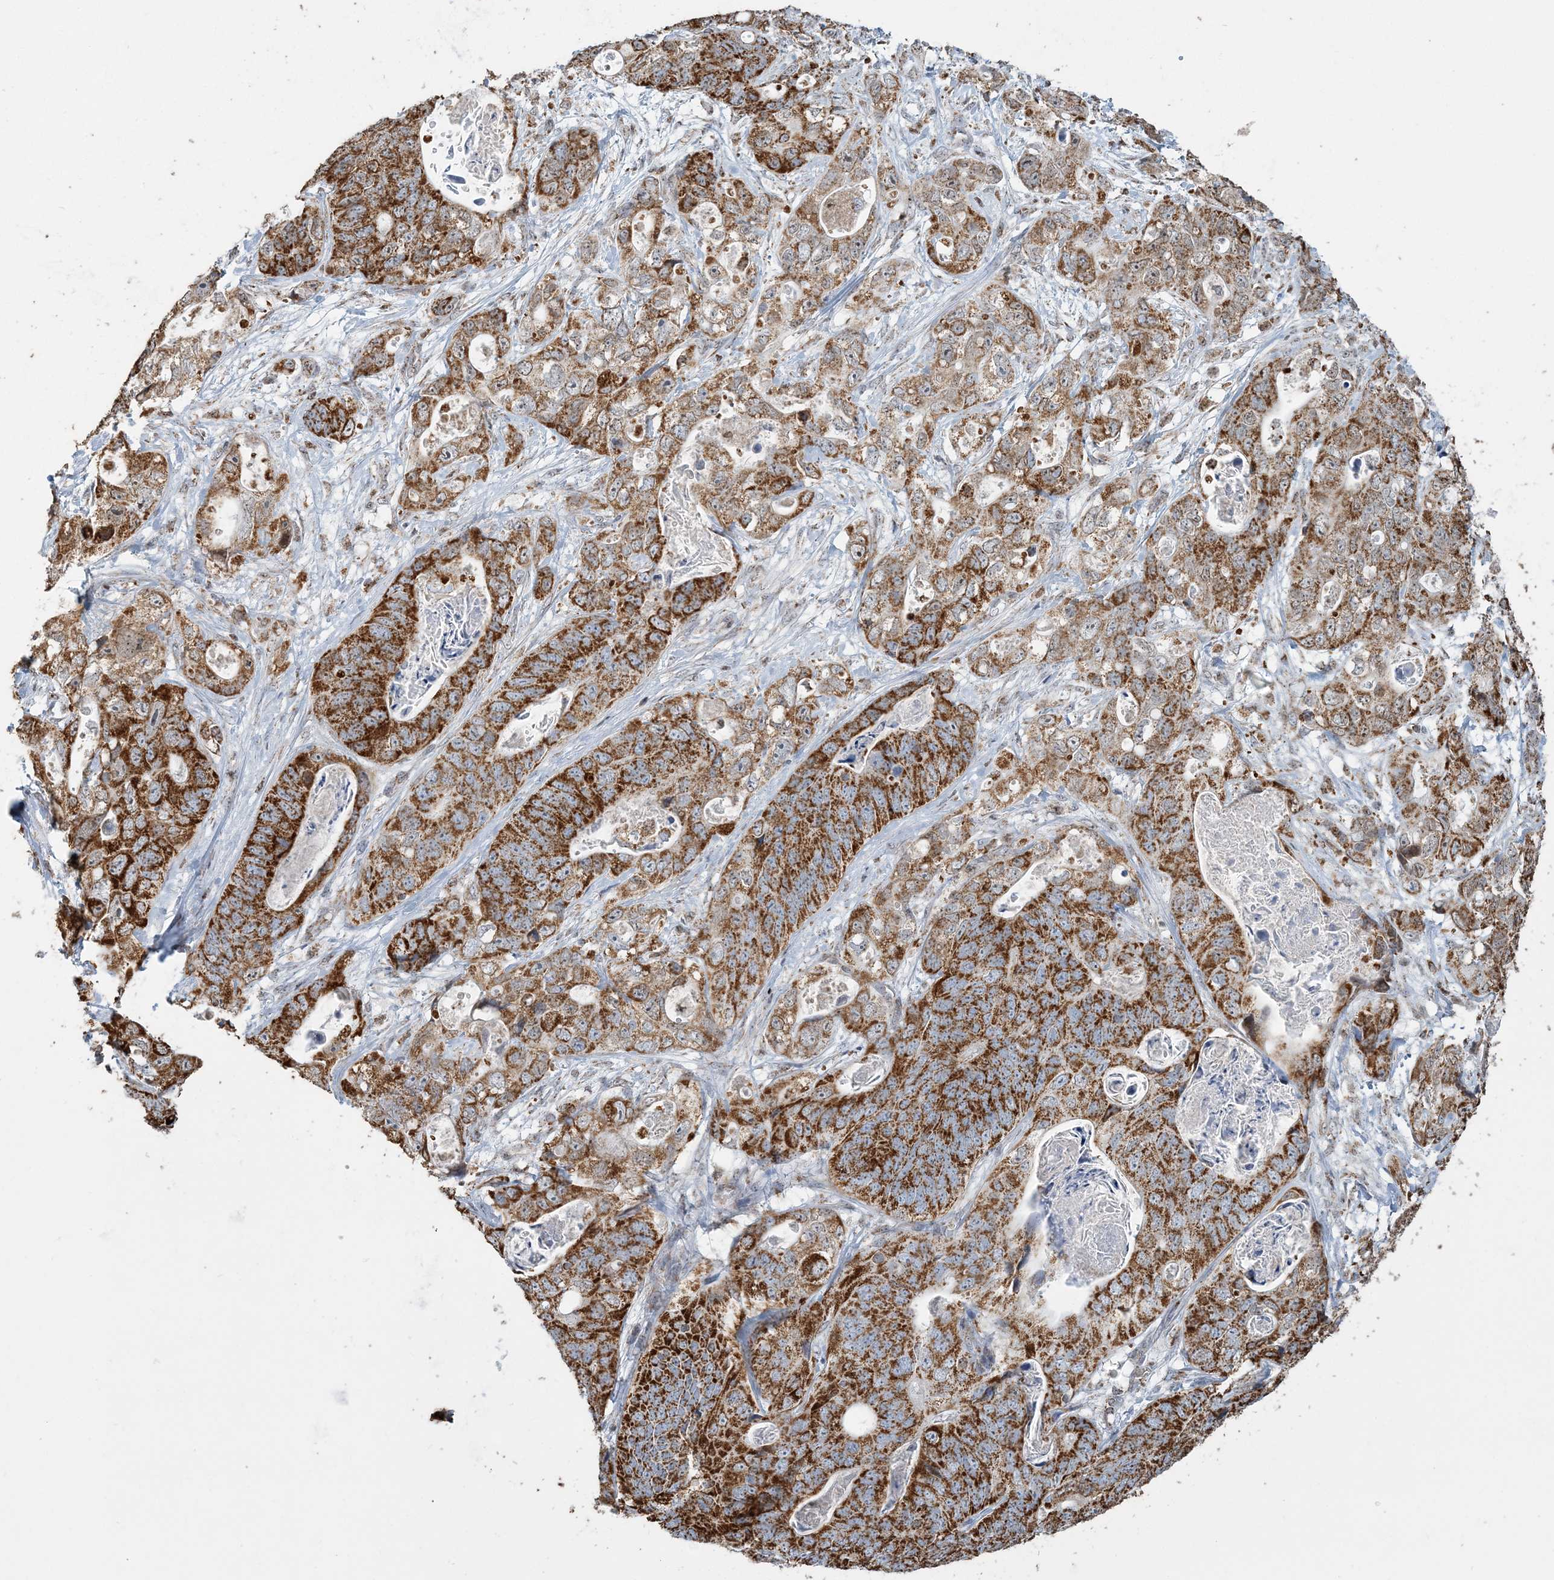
{"staining": {"intensity": "strong", "quantity": ">75%", "location": "cytoplasmic/membranous"}, "tissue": "stomach cancer", "cell_type": "Tumor cells", "image_type": "cancer", "snomed": [{"axis": "morphology", "description": "Adenocarcinoma, NOS"}, {"axis": "topography", "description": "Stomach"}], "caption": "IHC (DAB (3,3'-diaminobenzidine)) staining of human stomach cancer shows strong cytoplasmic/membranous protein staining in approximately >75% of tumor cells.", "gene": "SUCLG1", "patient": {"sex": "female", "age": 89}}